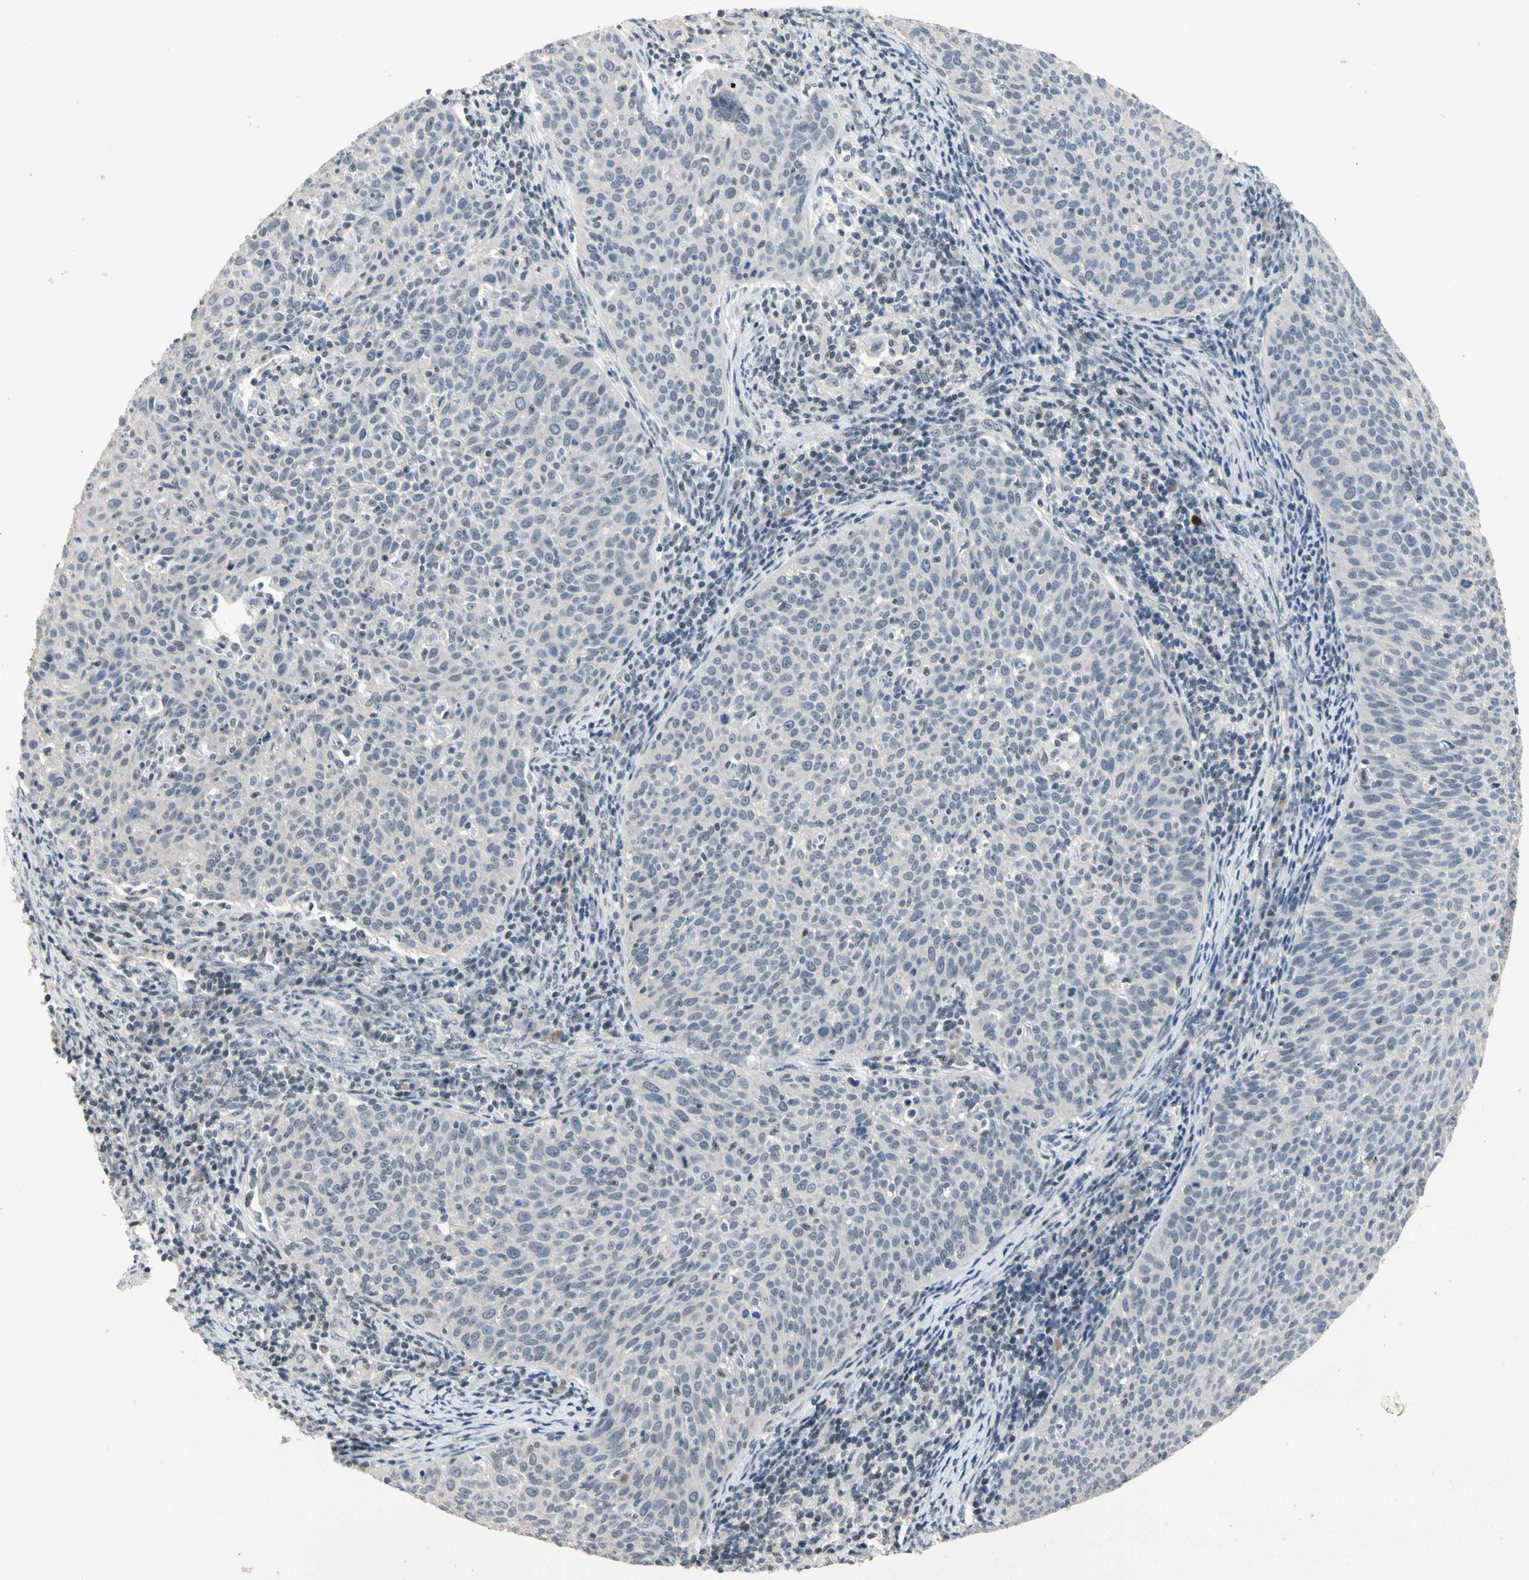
{"staining": {"intensity": "negative", "quantity": "none", "location": "none"}, "tissue": "cervical cancer", "cell_type": "Tumor cells", "image_type": "cancer", "snomed": [{"axis": "morphology", "description": "Squamous cell carcinoma, NOS"}, {"axis": "topography", "description": "Cervix"}], "caption": "This is an IHC micrograph of human cervical squamous cell carcinoma. There is no staining in tumor cells.", "gene": "GREM1", "patient": {"sex": "female", "age": 38}}